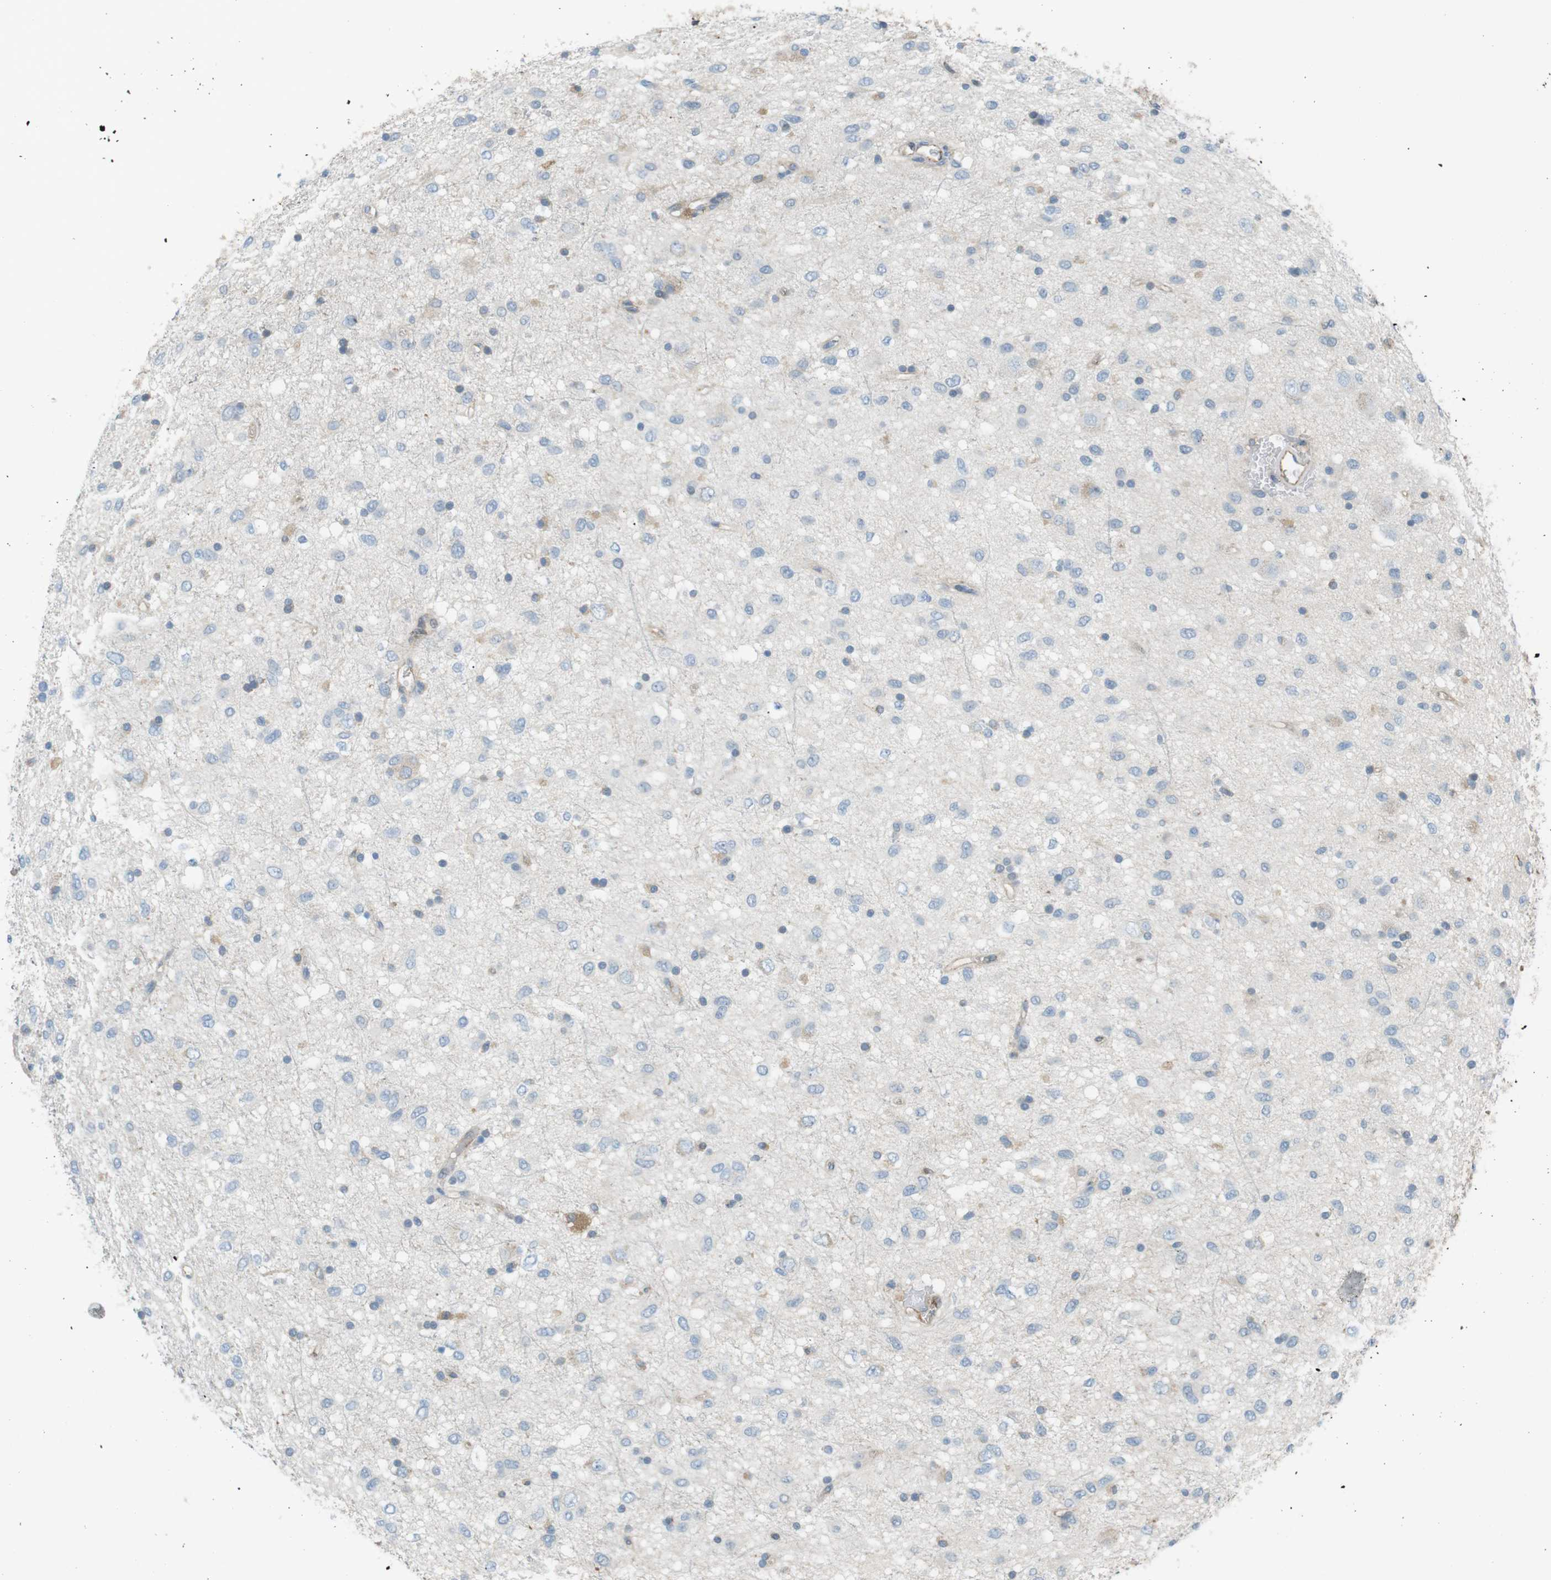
{"staining": {"intensity": "negative", "quantity": "none", "location": "none"}, "tissue": "glioma", "cell_type": "Tumor cells", "image_type": "cancer", "snomed": [{"axis": "morphology", "description": "Glioma, malignant, Low grade"}, {"axis": "topography", "description": "Brain"}], "caption": "An immunohistochemistry micrograph of malignant low-grade glioma is shown. There is no staining in tumor cells of malignant low-grade glioma.", "gene": "PEPD", "patient": {"sex": "male", "age": 77}}